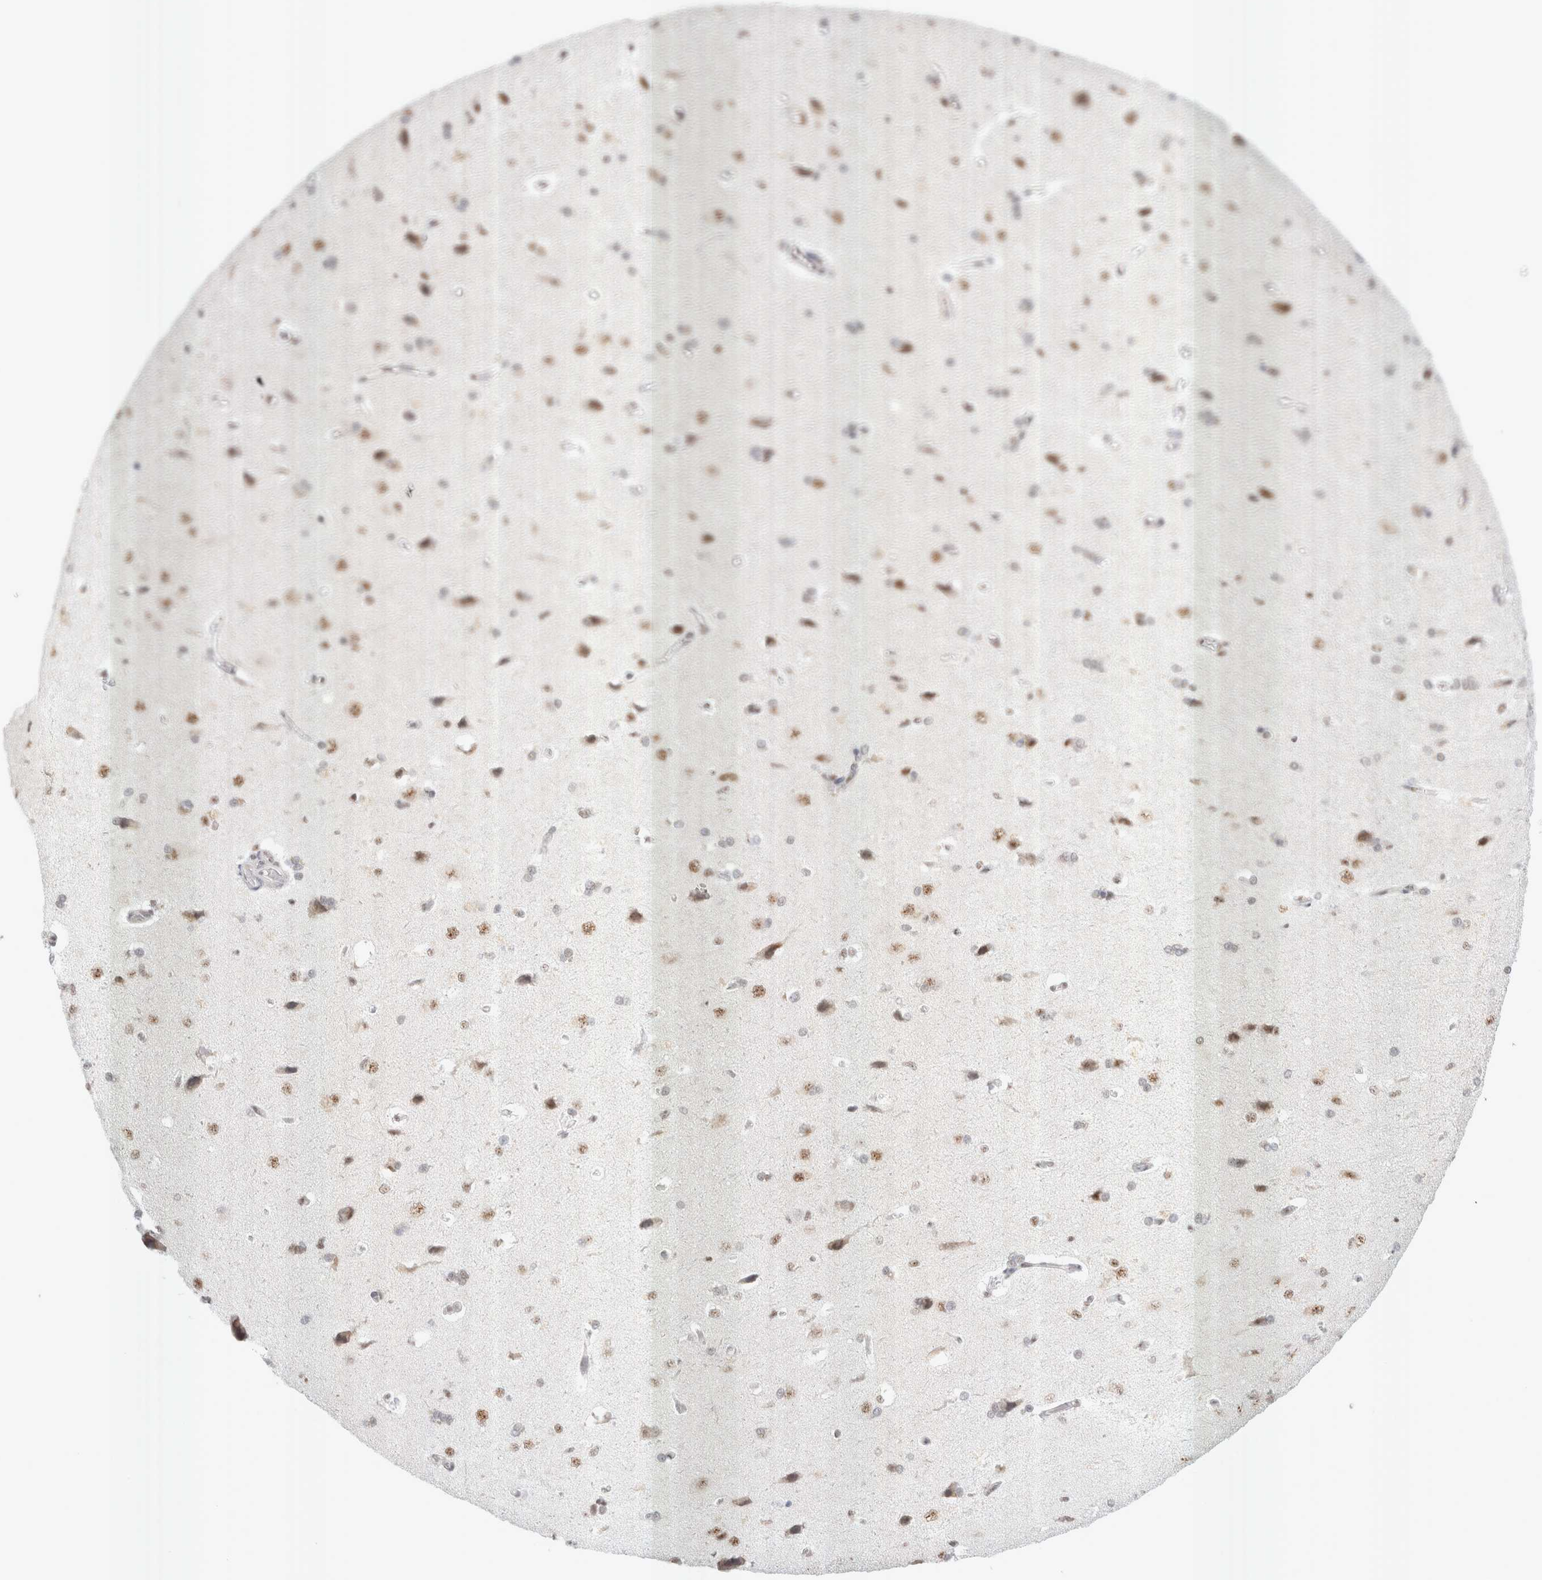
{"staining": {"intensity": "weak", "quantity": "25%-75%", "location": "nuclear"}, "tissue": "cerebral cortex", "cell_type": "Endothelial cells", "image_type": "normal", "snomed": [{"axis": "morphology", "description": "Normal tissue, NOS"}, {"axis": "topography", "description": "Cerebral cortex"}], "caption": "Immunohistochemical staining of benign cerebral cortex reveals low levels of weak nuclear staining in approximately 25%-75% of endothelial cells.", "gene": "TRMT12", "patient": {"sex": "male", "age": 62}}